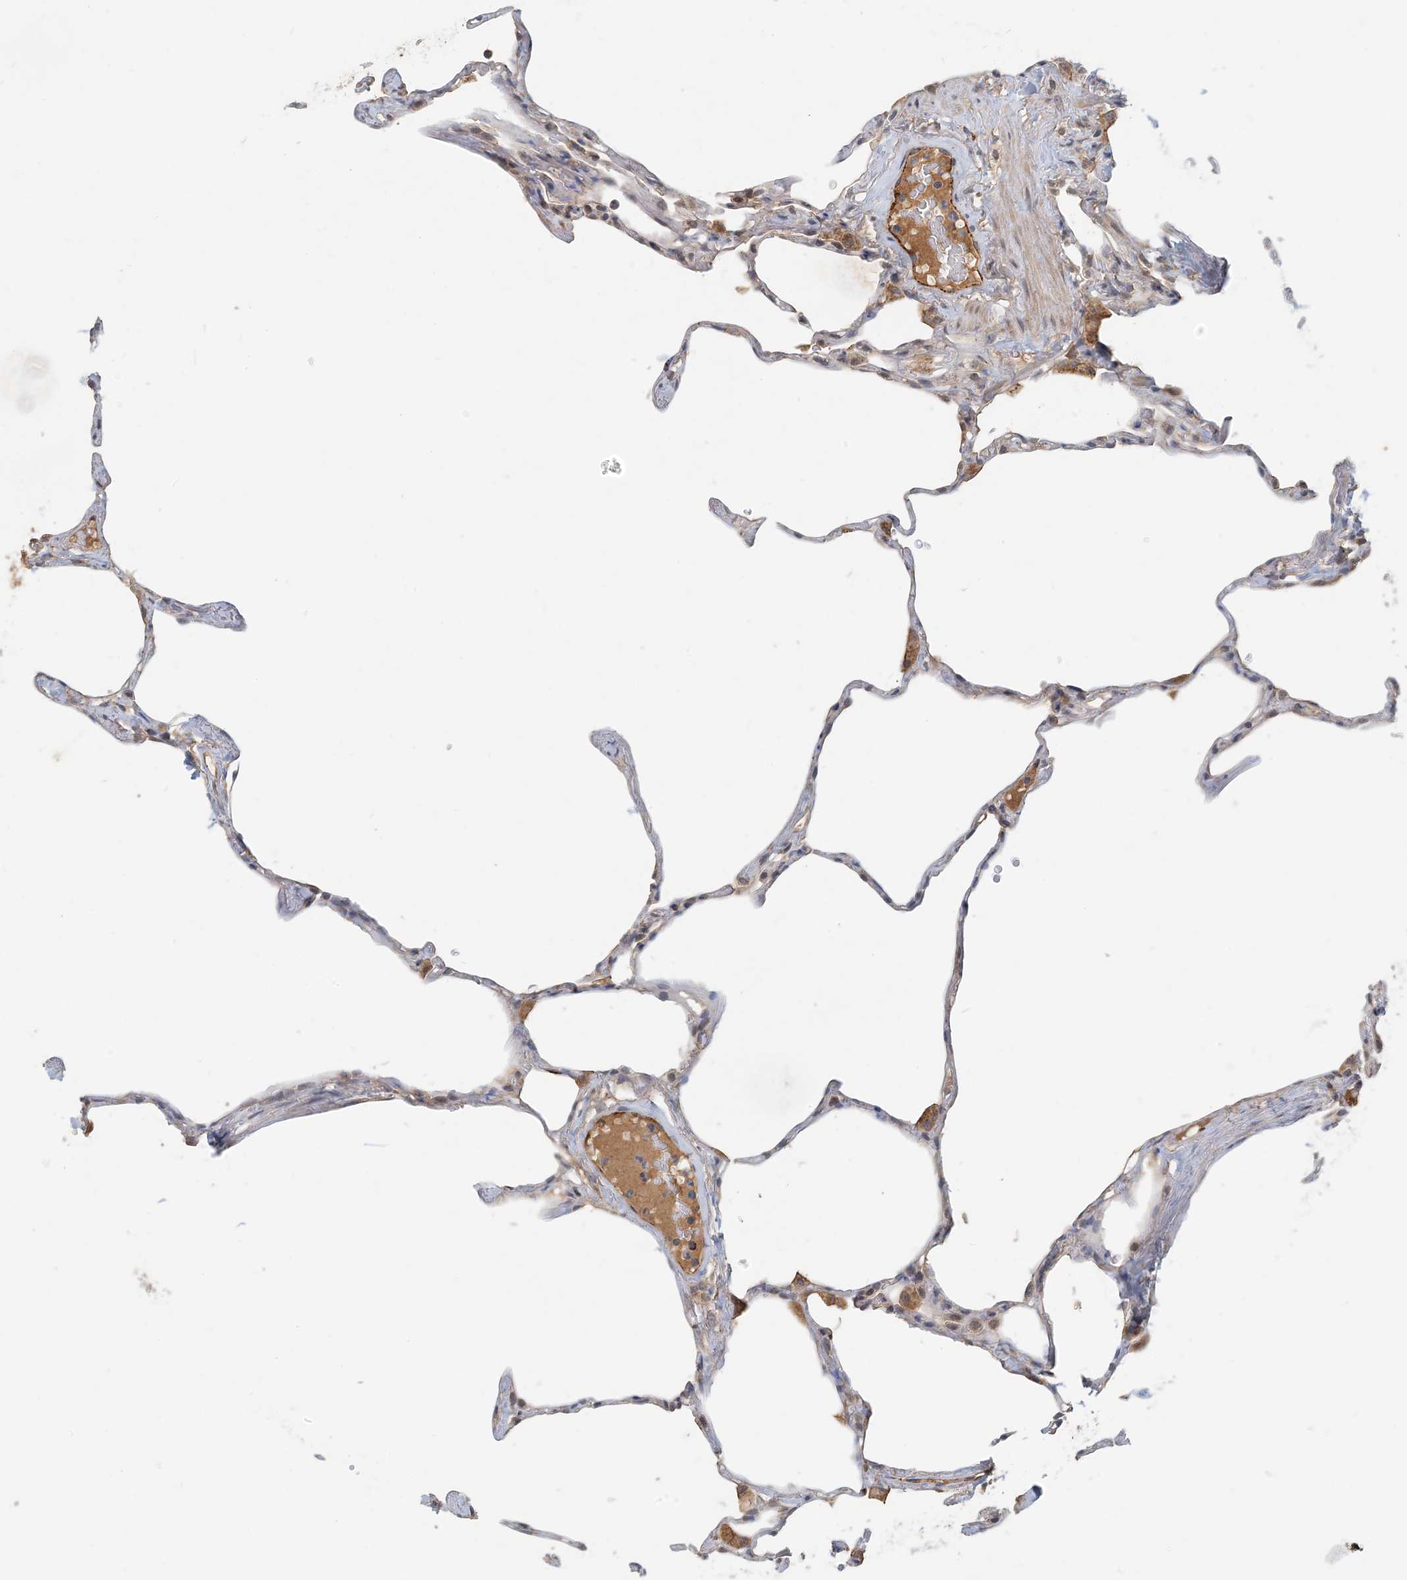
{"staining": {"intensity": "negative", "quantity": "none", "location": "none"}, "tissue": "lung", "cell_type": "Alveolar cells", "image_type": "normal", "snomed": [{"axis": "morphology", "description": "Normal tissue, NOS"}, {"axis": "topography", "description": "Lung"}], "caption": "A micrograph of lung stained for a protein displays no brown staining in alveolar cells. (Brightfield microscopy of DAB immunohistochemistry (IHC) at high magnification).", "gene": "ZBTB3", "patient": {"sex": "male", "age": 65}}